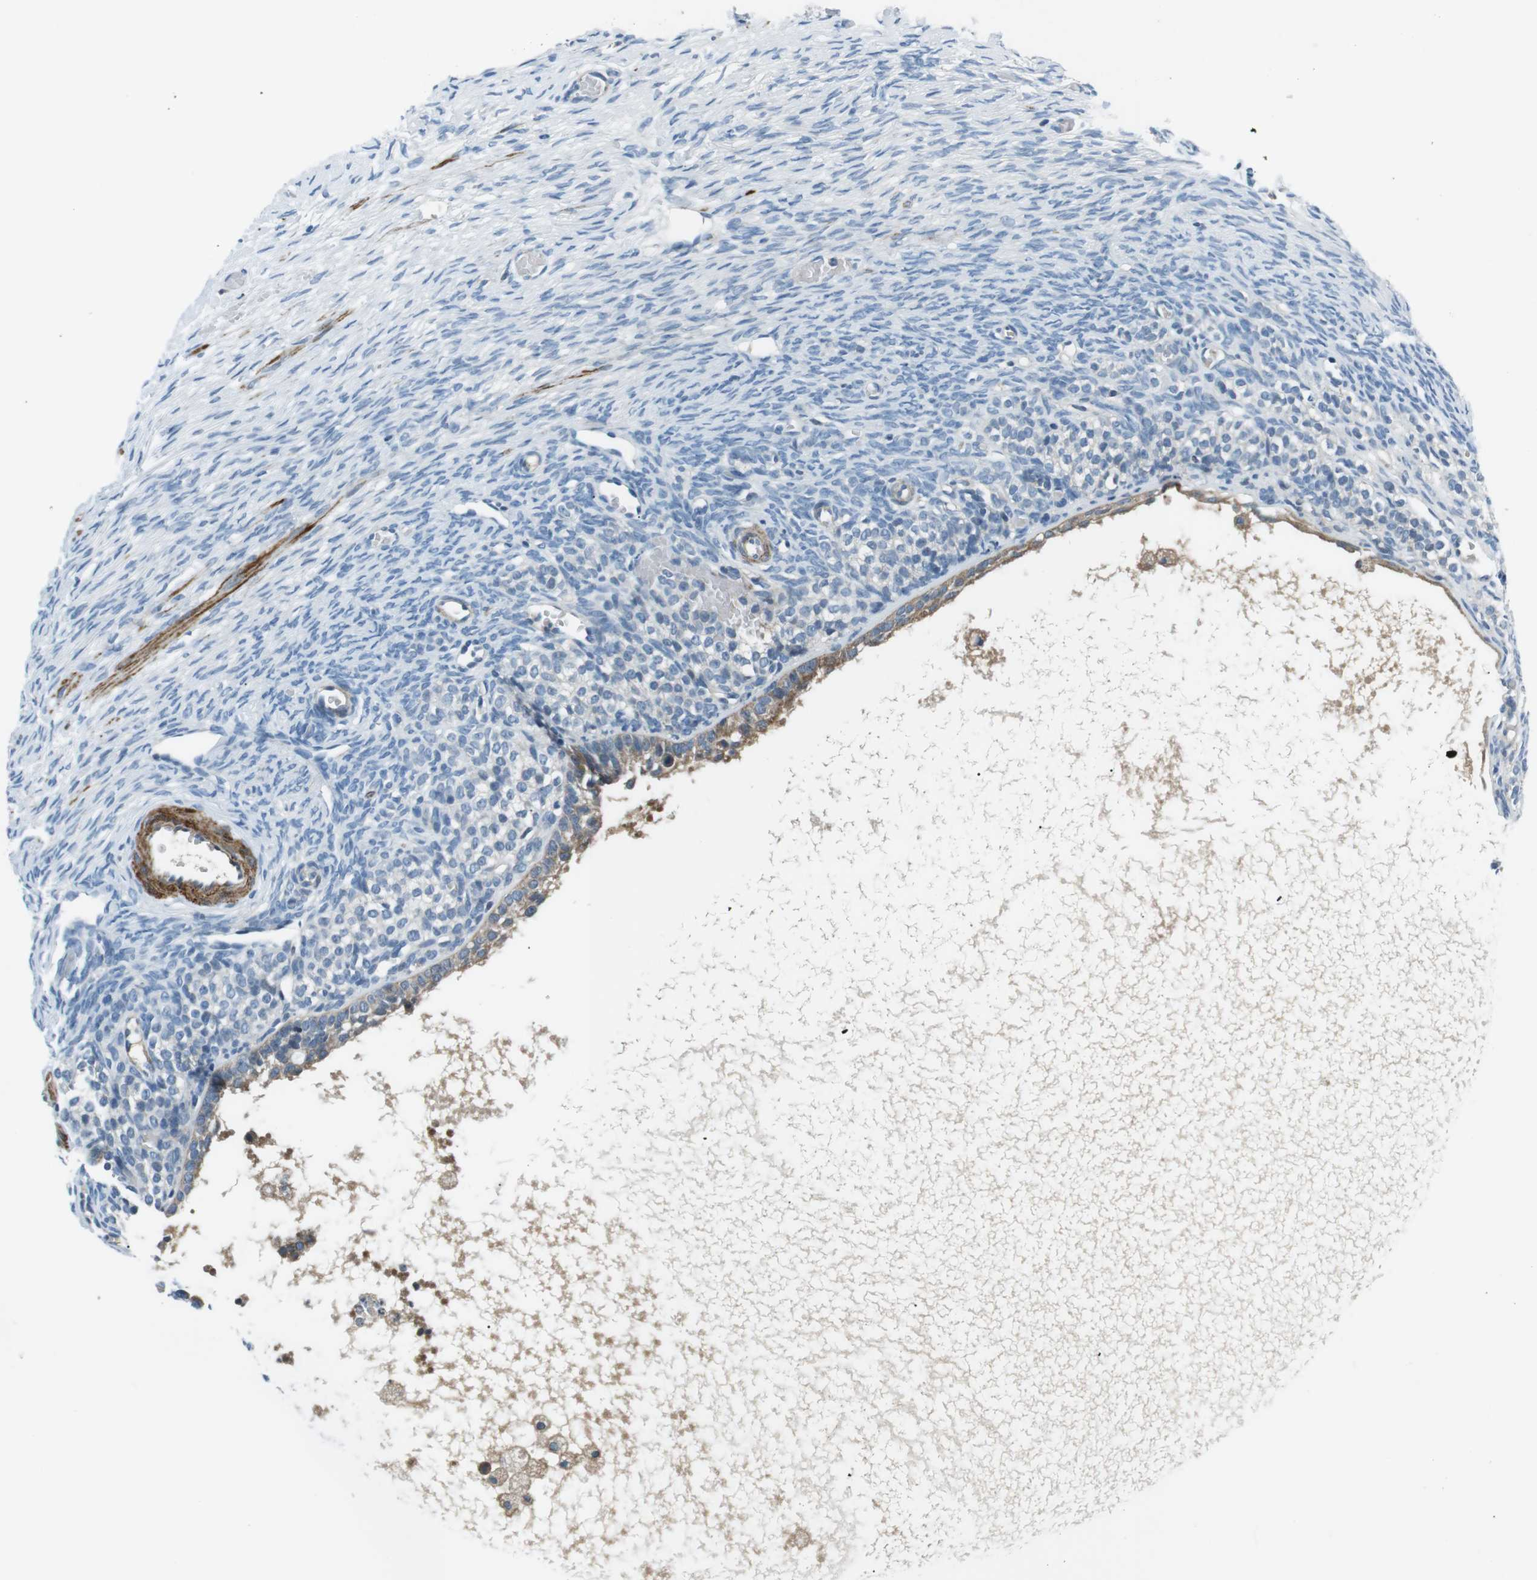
{"staining": {"intensity": "negative", "quantity": "none", "location": "none"}, "tissue": "ovary", "cell_type": "Ovarian stroma cells", "image_type": "normal", "snomed": [{"axis": "morphology", "description": "Normal tissue, NOS"}, {"axis": "topography", "description": "Ovary"}], "caption": "Immunohistochemistry (IHC) micrograph of normal human ovary stained for a protein (brown), which demonstrates no staining in ovarian stroma cells.", "gene": "ARVCF", "patient": {"sex": "female", "age": 27}}